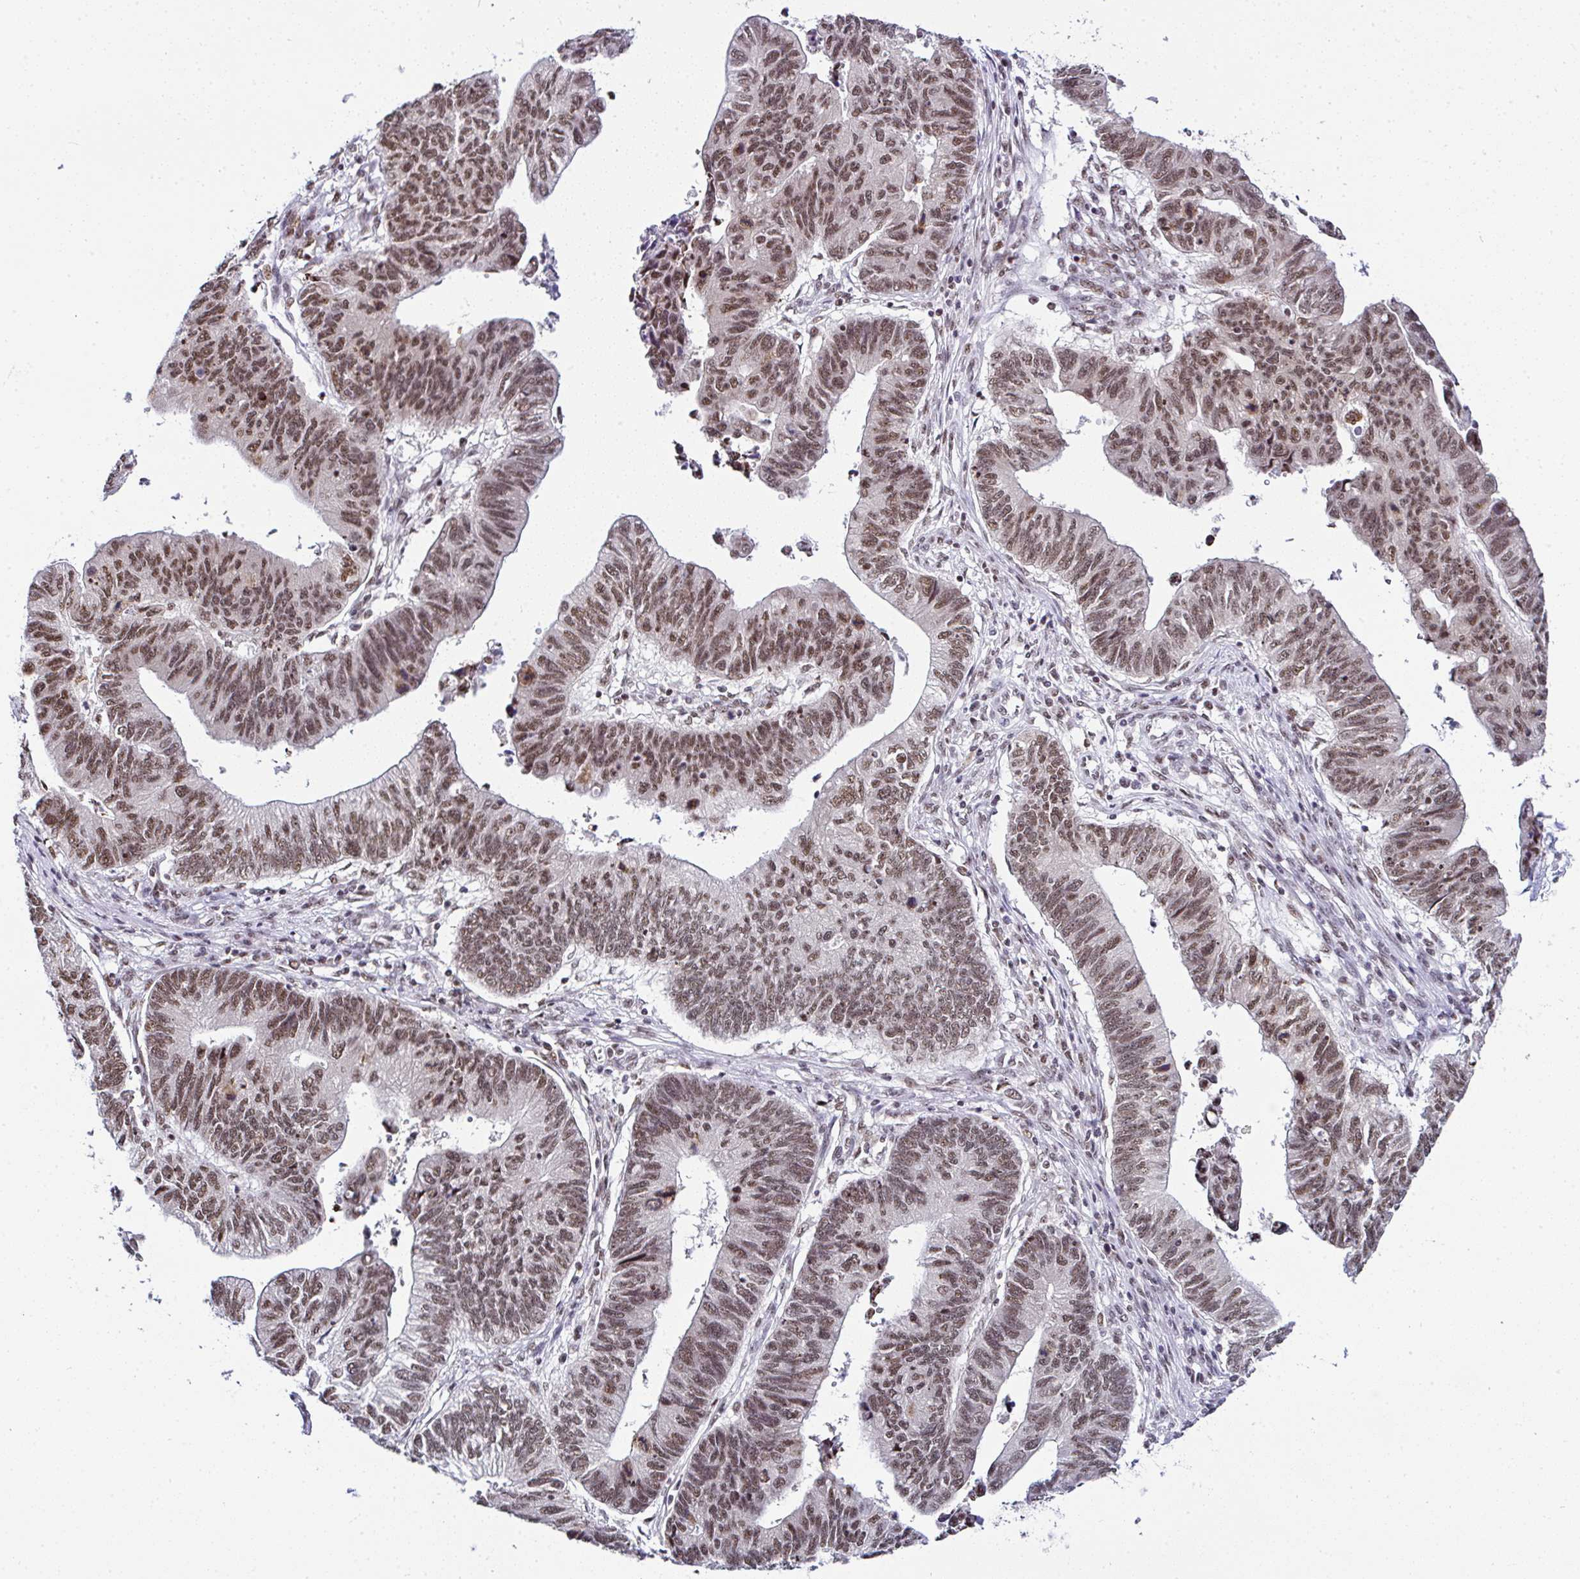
{"staining": {"intensity": "moderate", "quantity": ">75%", "location": "nuclear"}, "tissue": "stomach cancer", "cell_type": "Tumor cells", "image_type": "cancer", "snomed": [{"axis": "morphology", "description": "Adenocarcinoma, NOS"}, {"axis": "topography", "description": "Stomach"}], "caption": "Moderate nuclear protein expression is identified in approximately >75% of tumor cells in adenocarcinoma (stomach).", "gene": "PTPN2", "patient": {"sex": "male", "age": 59}}